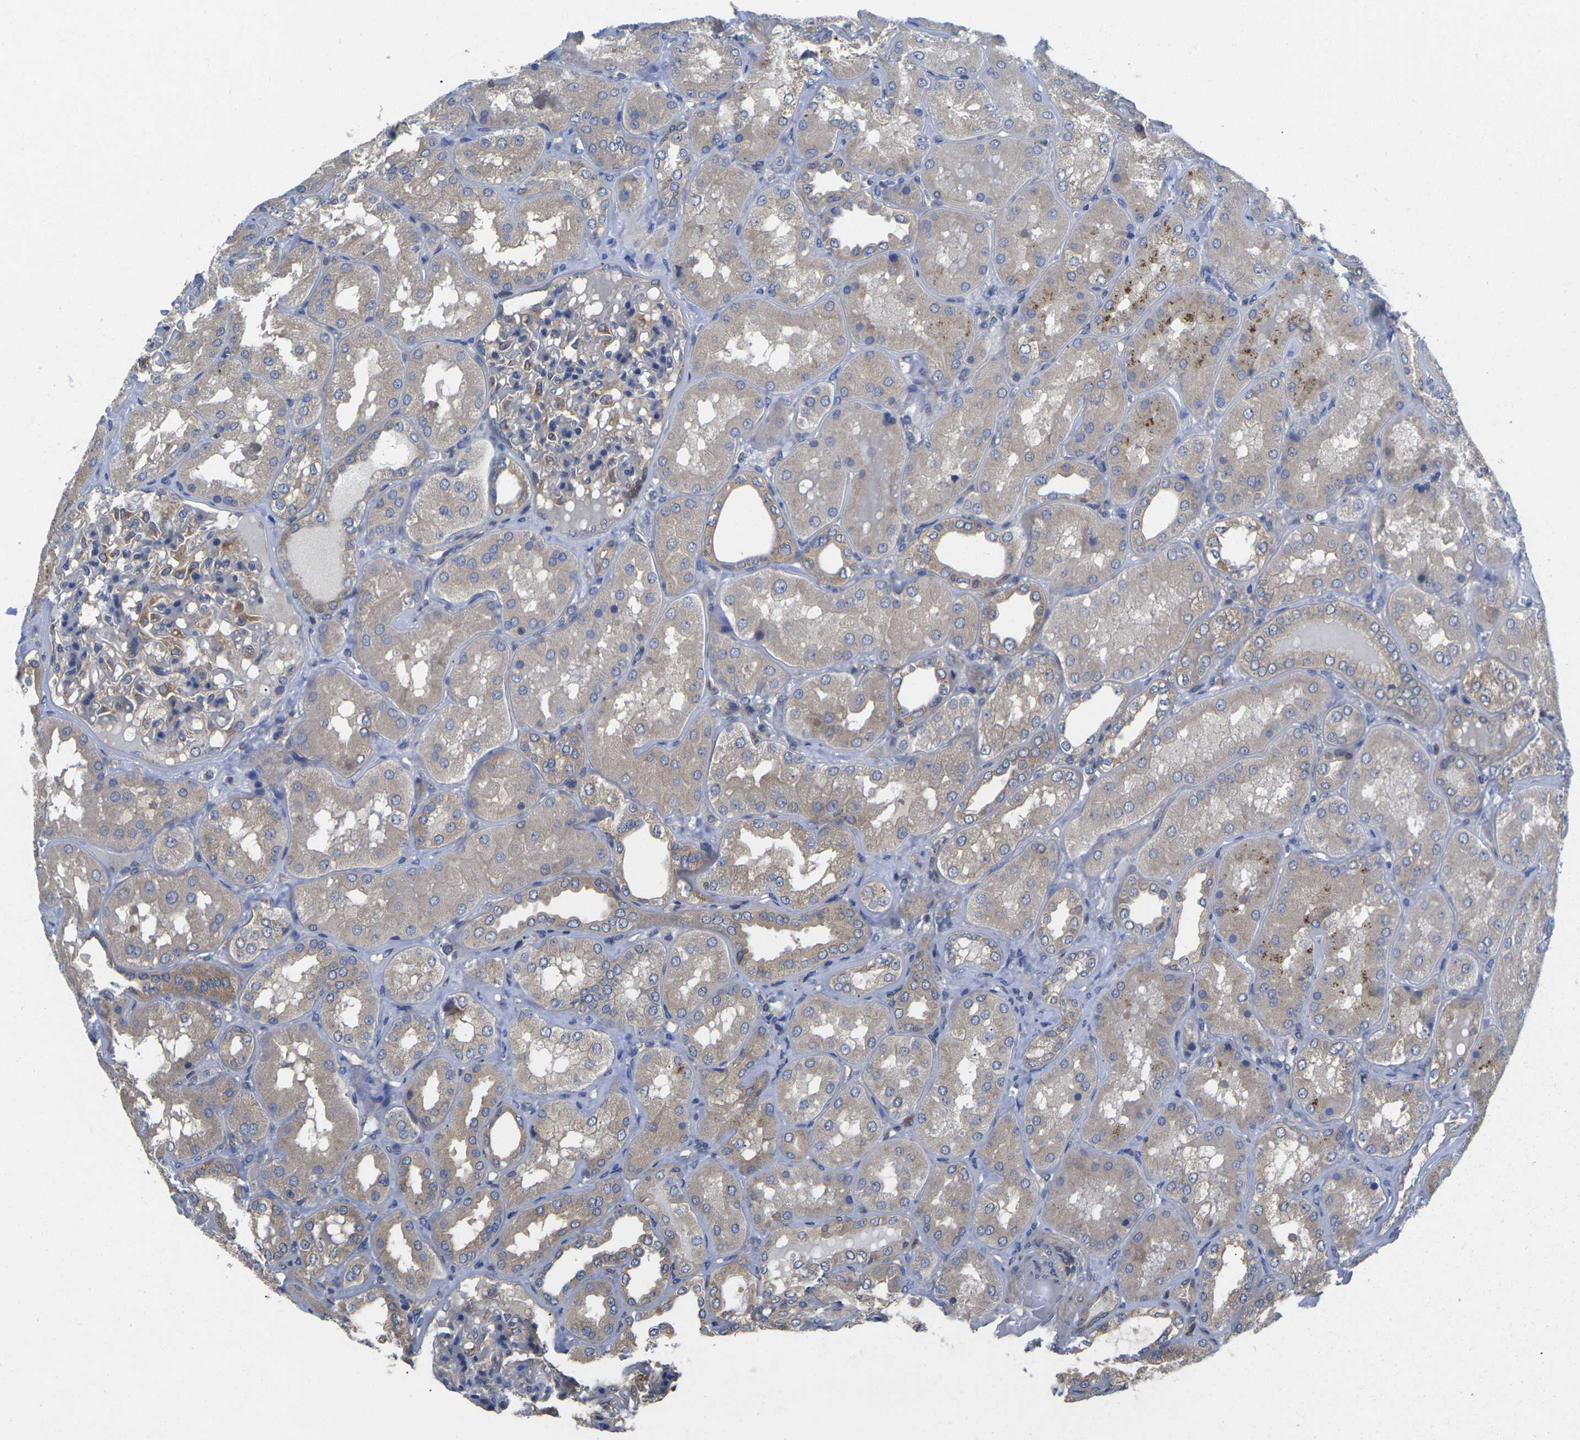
{"staining": {"intensity": "weak", "quantity": "<25%", "location": "cytoplasmic/membranous"}, "tissue": "kidney", "cell_type": "Cells in glomeruli", "image_type": "normal", "snomed": [{"axis": "morphology", "description": "Normal tissue, NOS"}, {"axis": "topography", "description": "Kidney"}], "caption": "A histopathology image of human kidney is negative for staining in cells in glomeruli.", "gene": "TMCC2", "patient": {"sex": "female", "age": 56}}